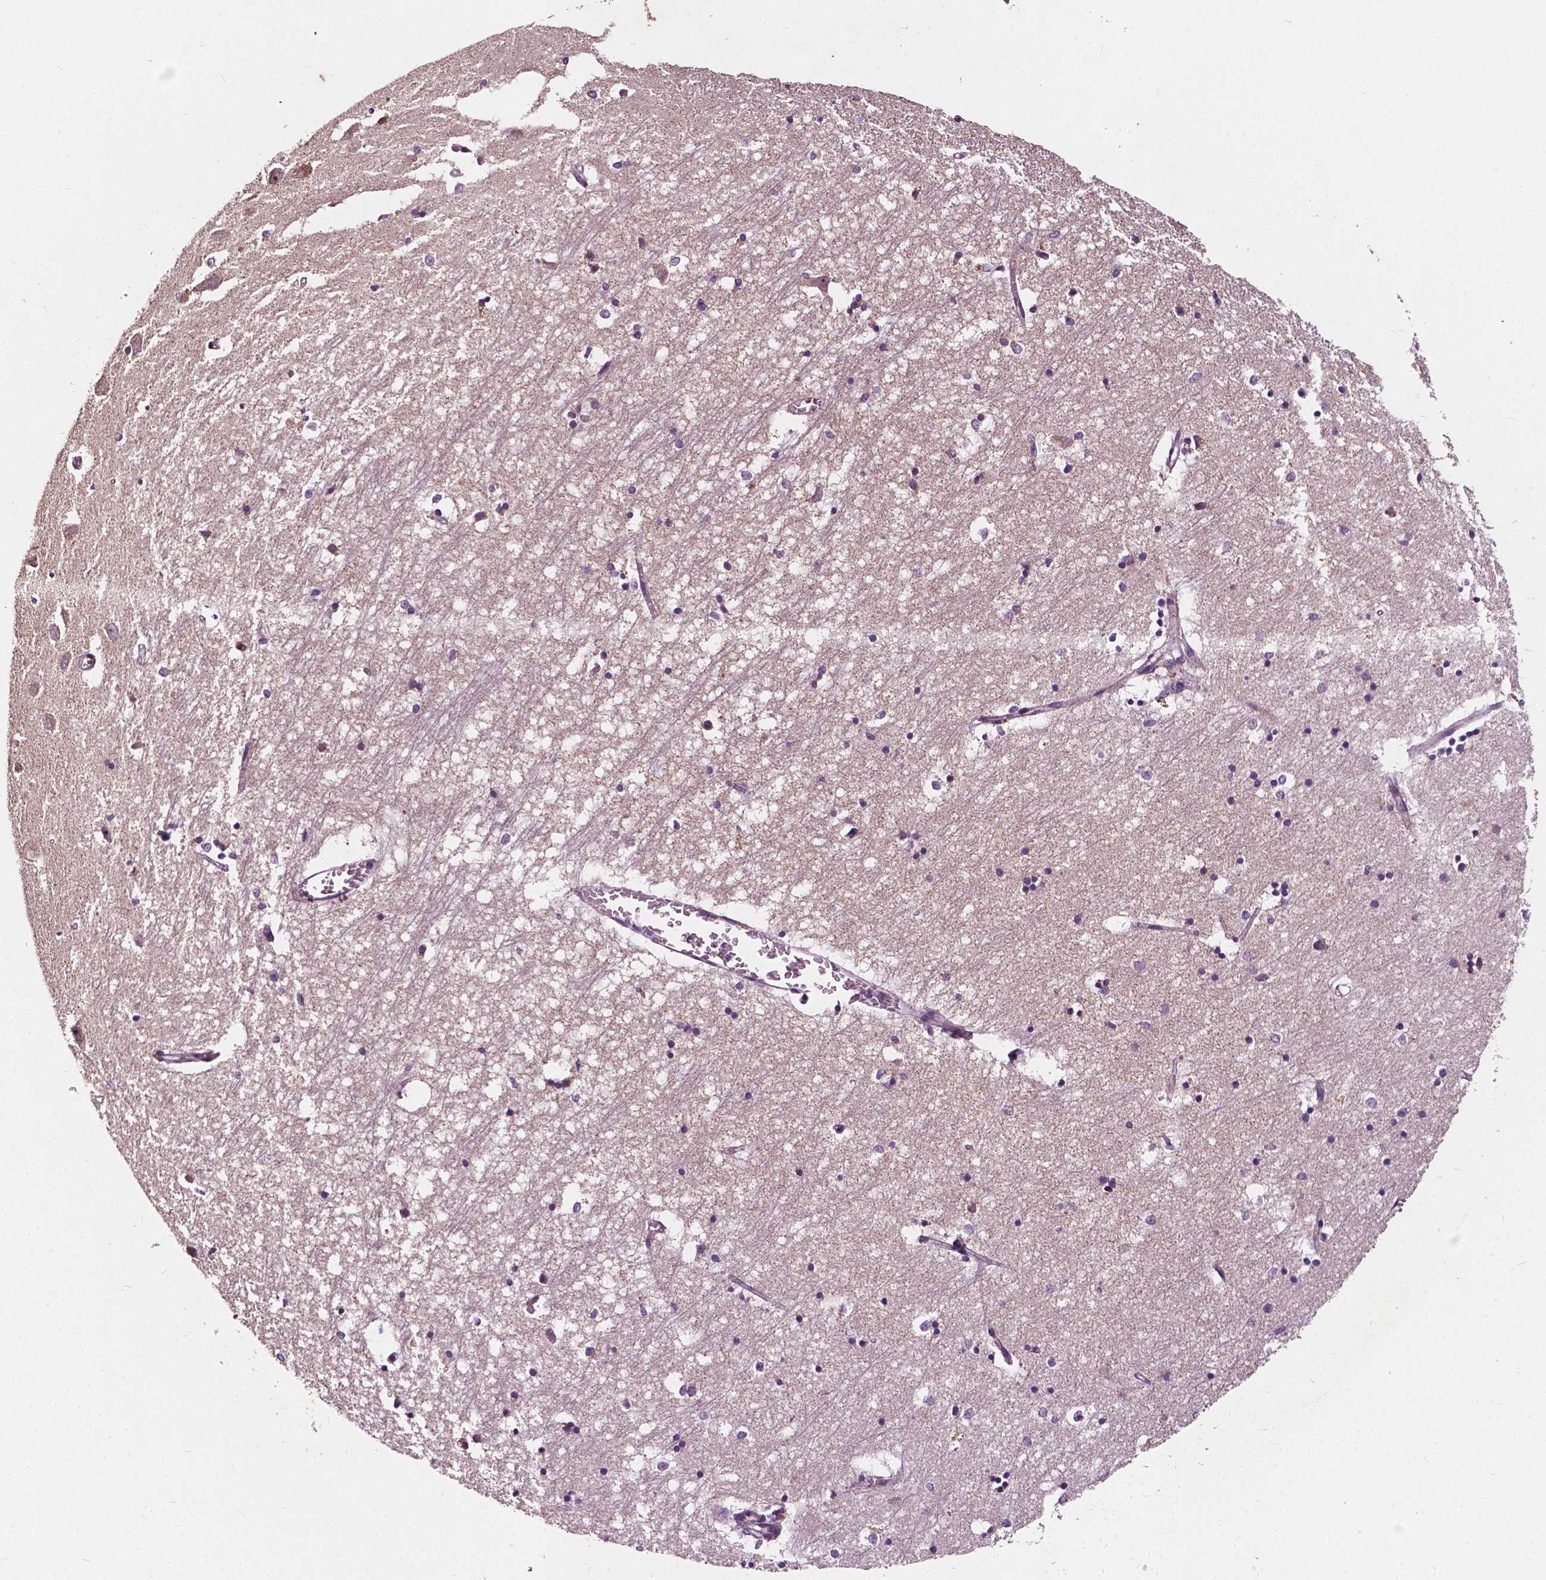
{"staining": {"intensity": "negative", "quantity": "none", "location": "none"}, "tissue": "hippocampus", "cell_type": "Glial cells", "image_type": "normal", "snomed": [{"axis": "morphology", "description": "Normal tissue, NOS"}, {"axis": "topography", "description": "Lateral ventricle wall"}, {"axis": "topography", "description": "Hippocampus"}], "caption": "DAB (3,3'-diaminobenzidine) immunohistochemical staining of unremarkable hippocampus displays no significant positivity in glial cells.", "gene": "ODF3L2", "patient": {"sex": "female", "age": 63}}